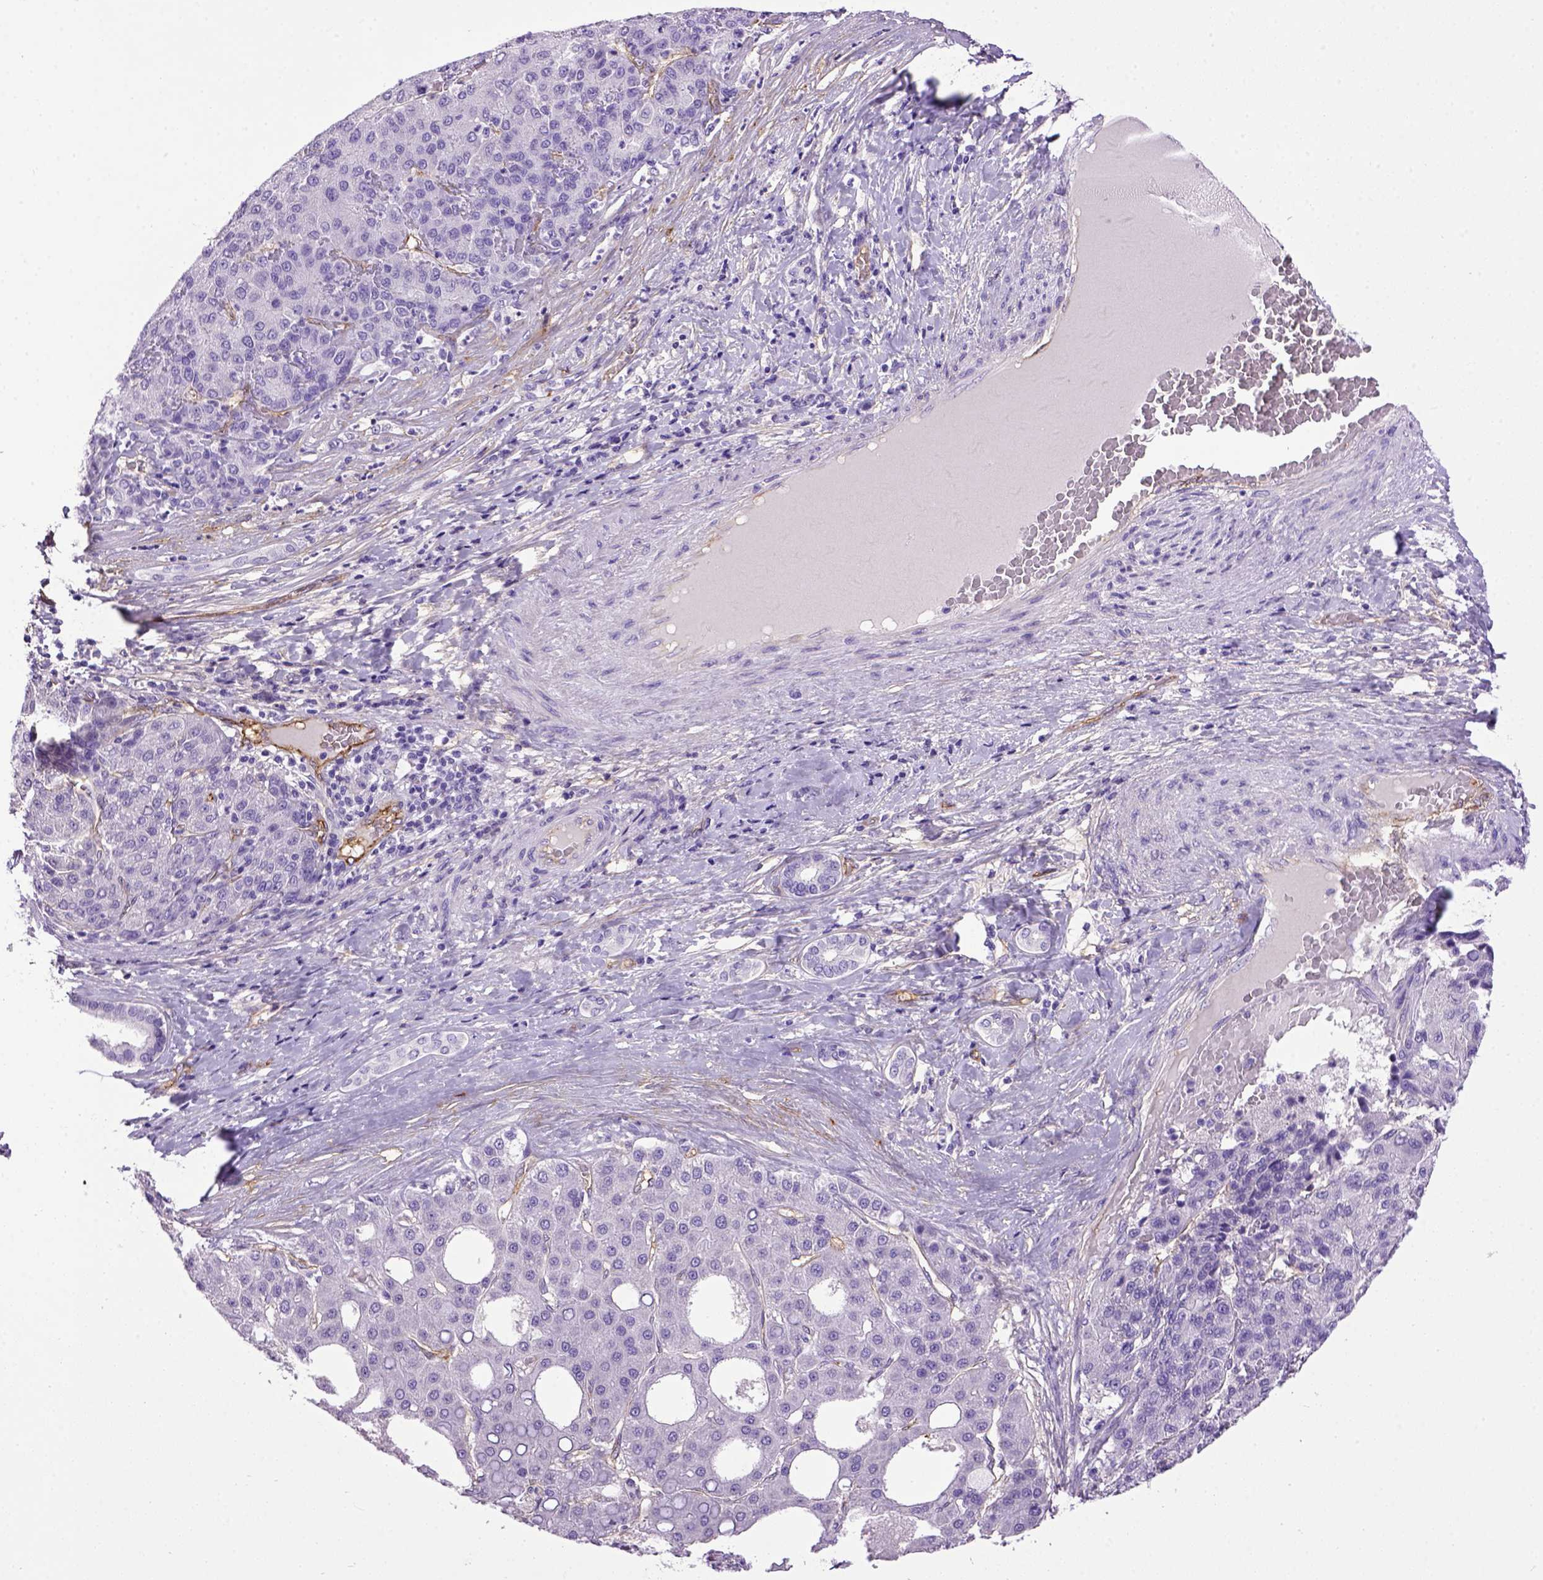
{"staining": {"intensity": "negative", "quantity": "none", "location": "none"}, "tissue": "liver cancer", "cell_type": "Tumor cells", "image_type": "cancer", "snomed": [{"axis": "morphology", "description": "Carcinoma, Hepatocellular, NOS"}, {"axis": "topography", "description": "Liver"}], "caption": "DAB (3,3'-diaminobenzidine) immunohistochemical staining of liver cancer (hepatocellular carcinoma) reveals no significant positivity in tumor cells.", "gene": "ENG", "patient": {"sex": "male", "age": 65}}